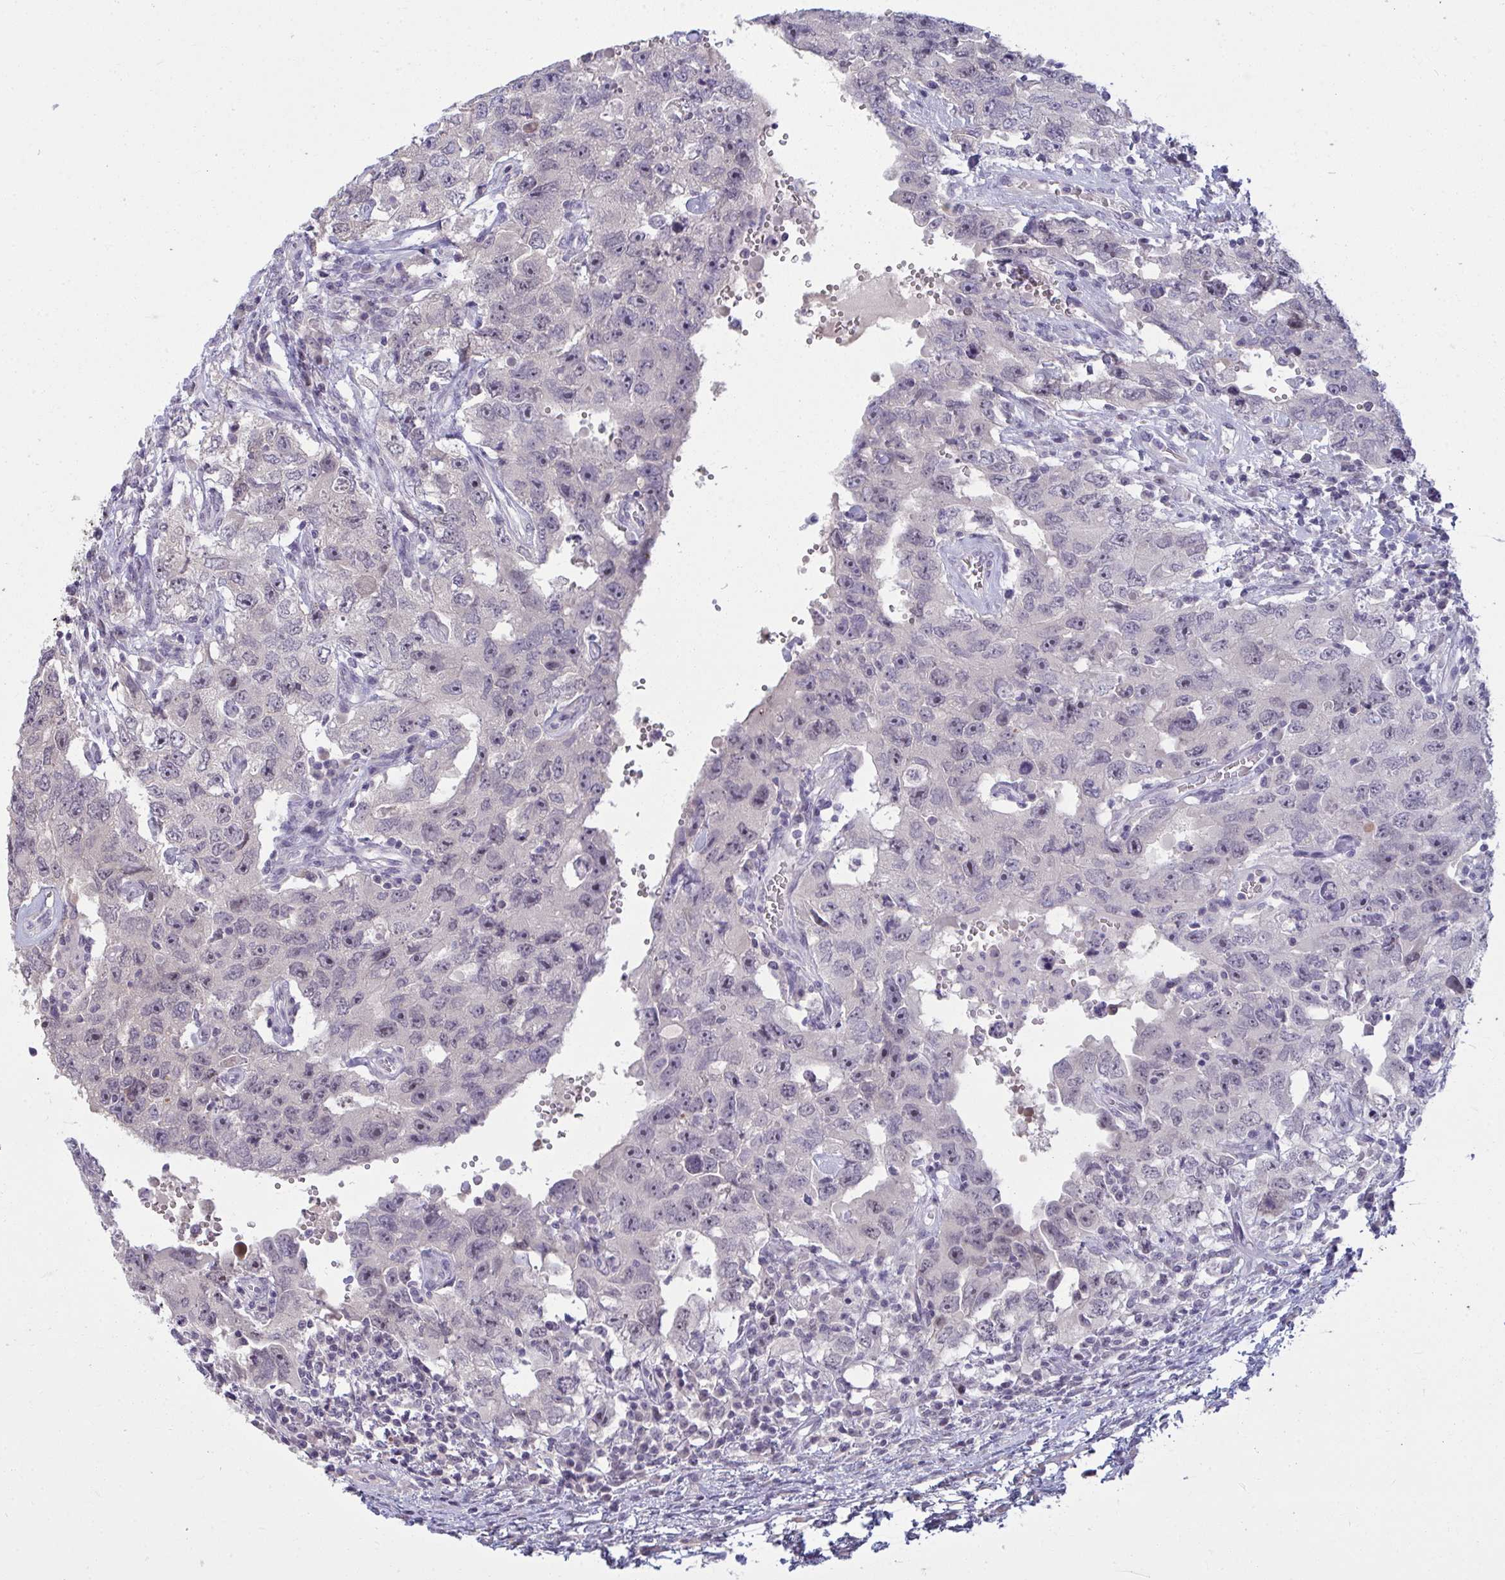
{"staining": {"intensity": "weak", "quantity": "<25%", "location": "nuclear"}, "tissue": "testis cancer", "cell_type": "Tumor cells", "image_type": "cancer", "snomed": [{"axis": "morphology", "description": "Carcinoma, Embryonal, NOS"}, {"axis": "topography", "description": "Testis"}], "caption": "This histopathology image is of embryonal carcinoma (testis) stained with immunohistochemistry to label a protein in brown with the nuclei are counter-stained blue. There is no positivity in tumor cells.", "gene": "RNASEH1", "patient": {"sex": "male", "age": 26}}